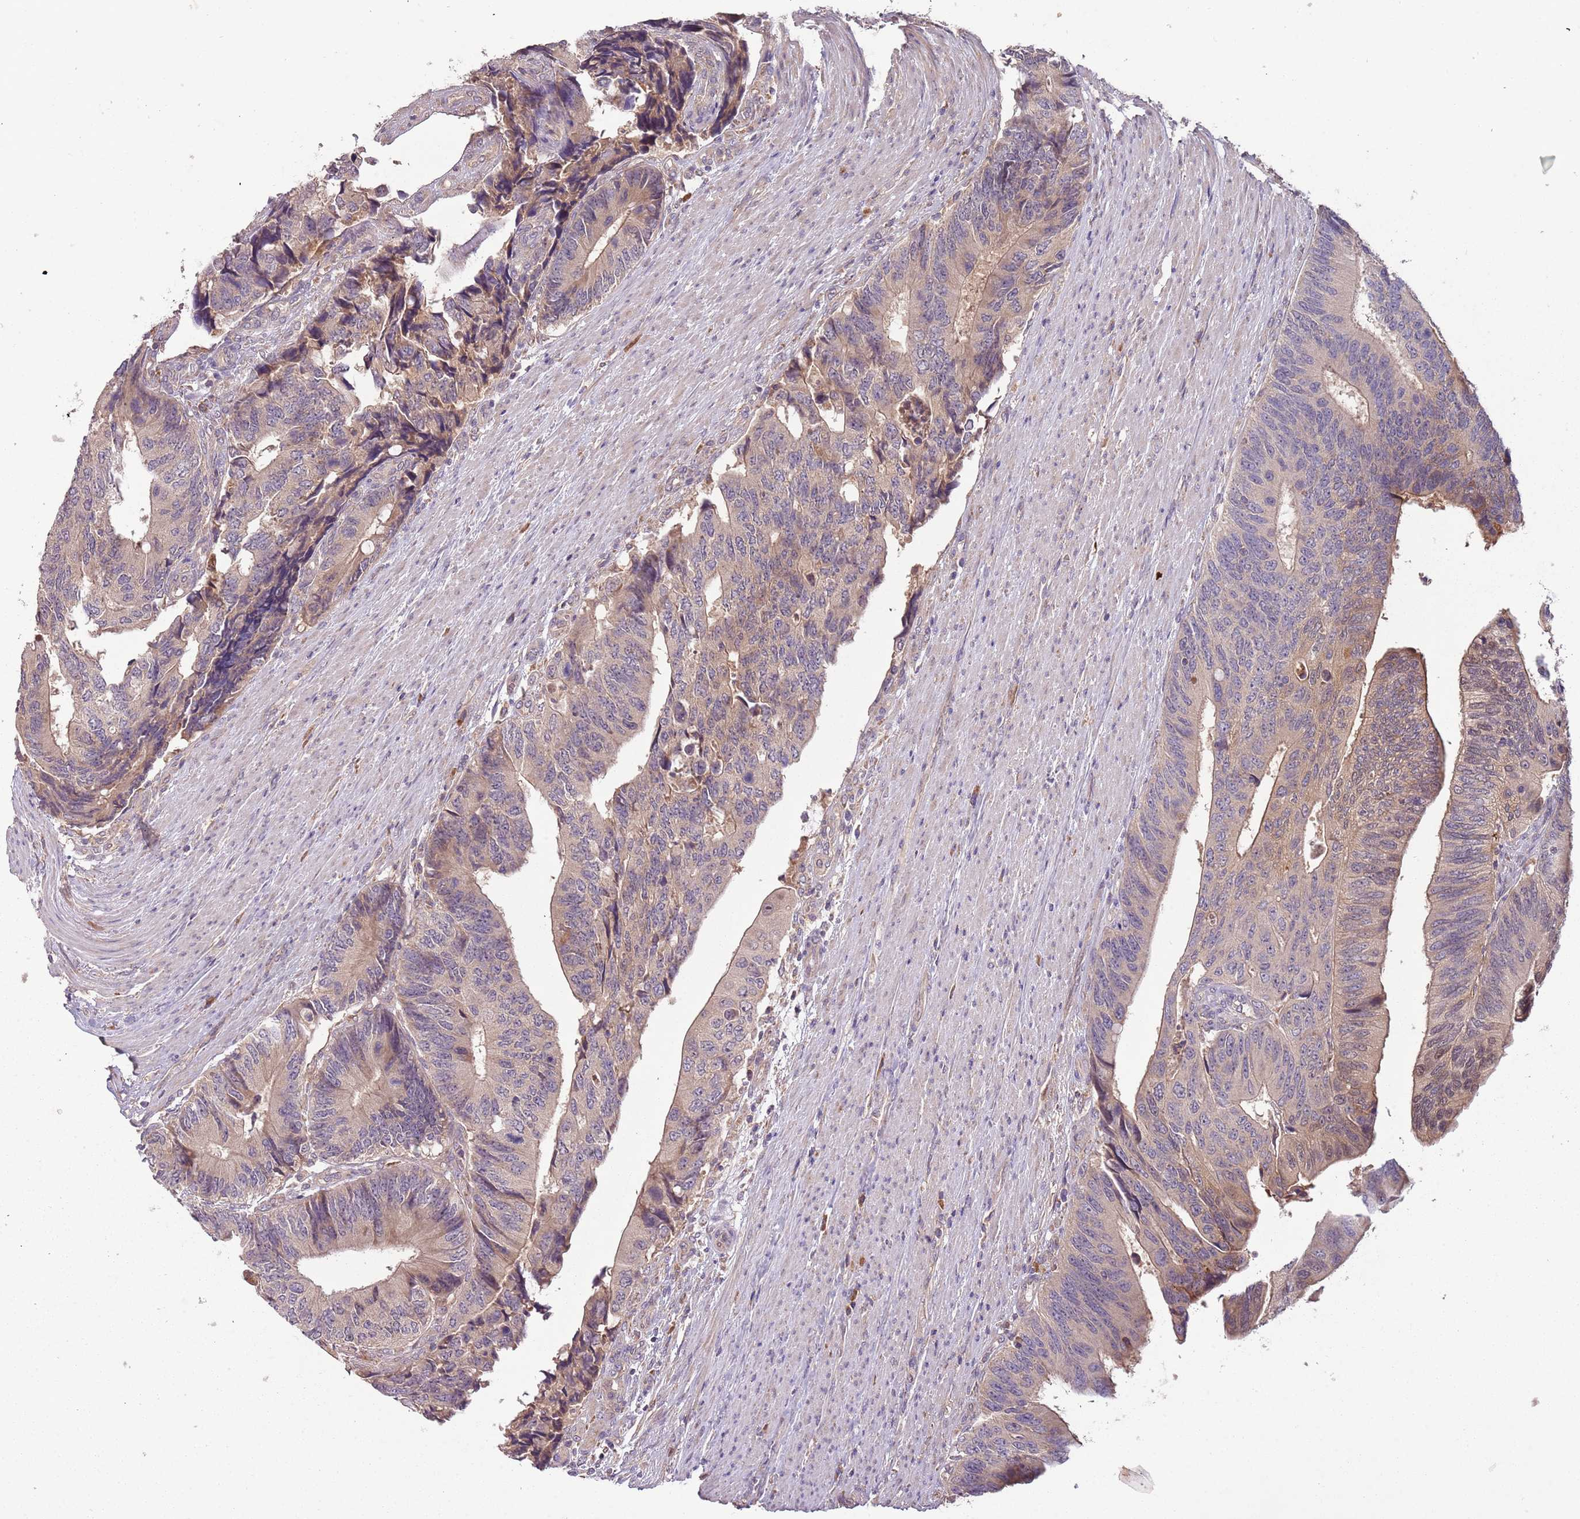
{"staining": {"intensity": "moderate", "quantity": "25%-75%", "location": "cytoplasmic/membranous"}, "tissue": "colorectal cancer", "cell_type": "Tumor cells", "image_type": "cancer", "snomed": [{"axis": "morphology", "description": "Adenocarcinoma, NOS"}, {"axis": "topography", "description": "Colon"}], "caption": "Immunohistochemistry (IHC) of human colorectal adenocarcinoma reveals medium levels of moderate cytoplasmic/membranous positivity in about 25%-75% of tumor cells.", "gene": "FECH", "patient": {"sex": "male", "age": 87}}